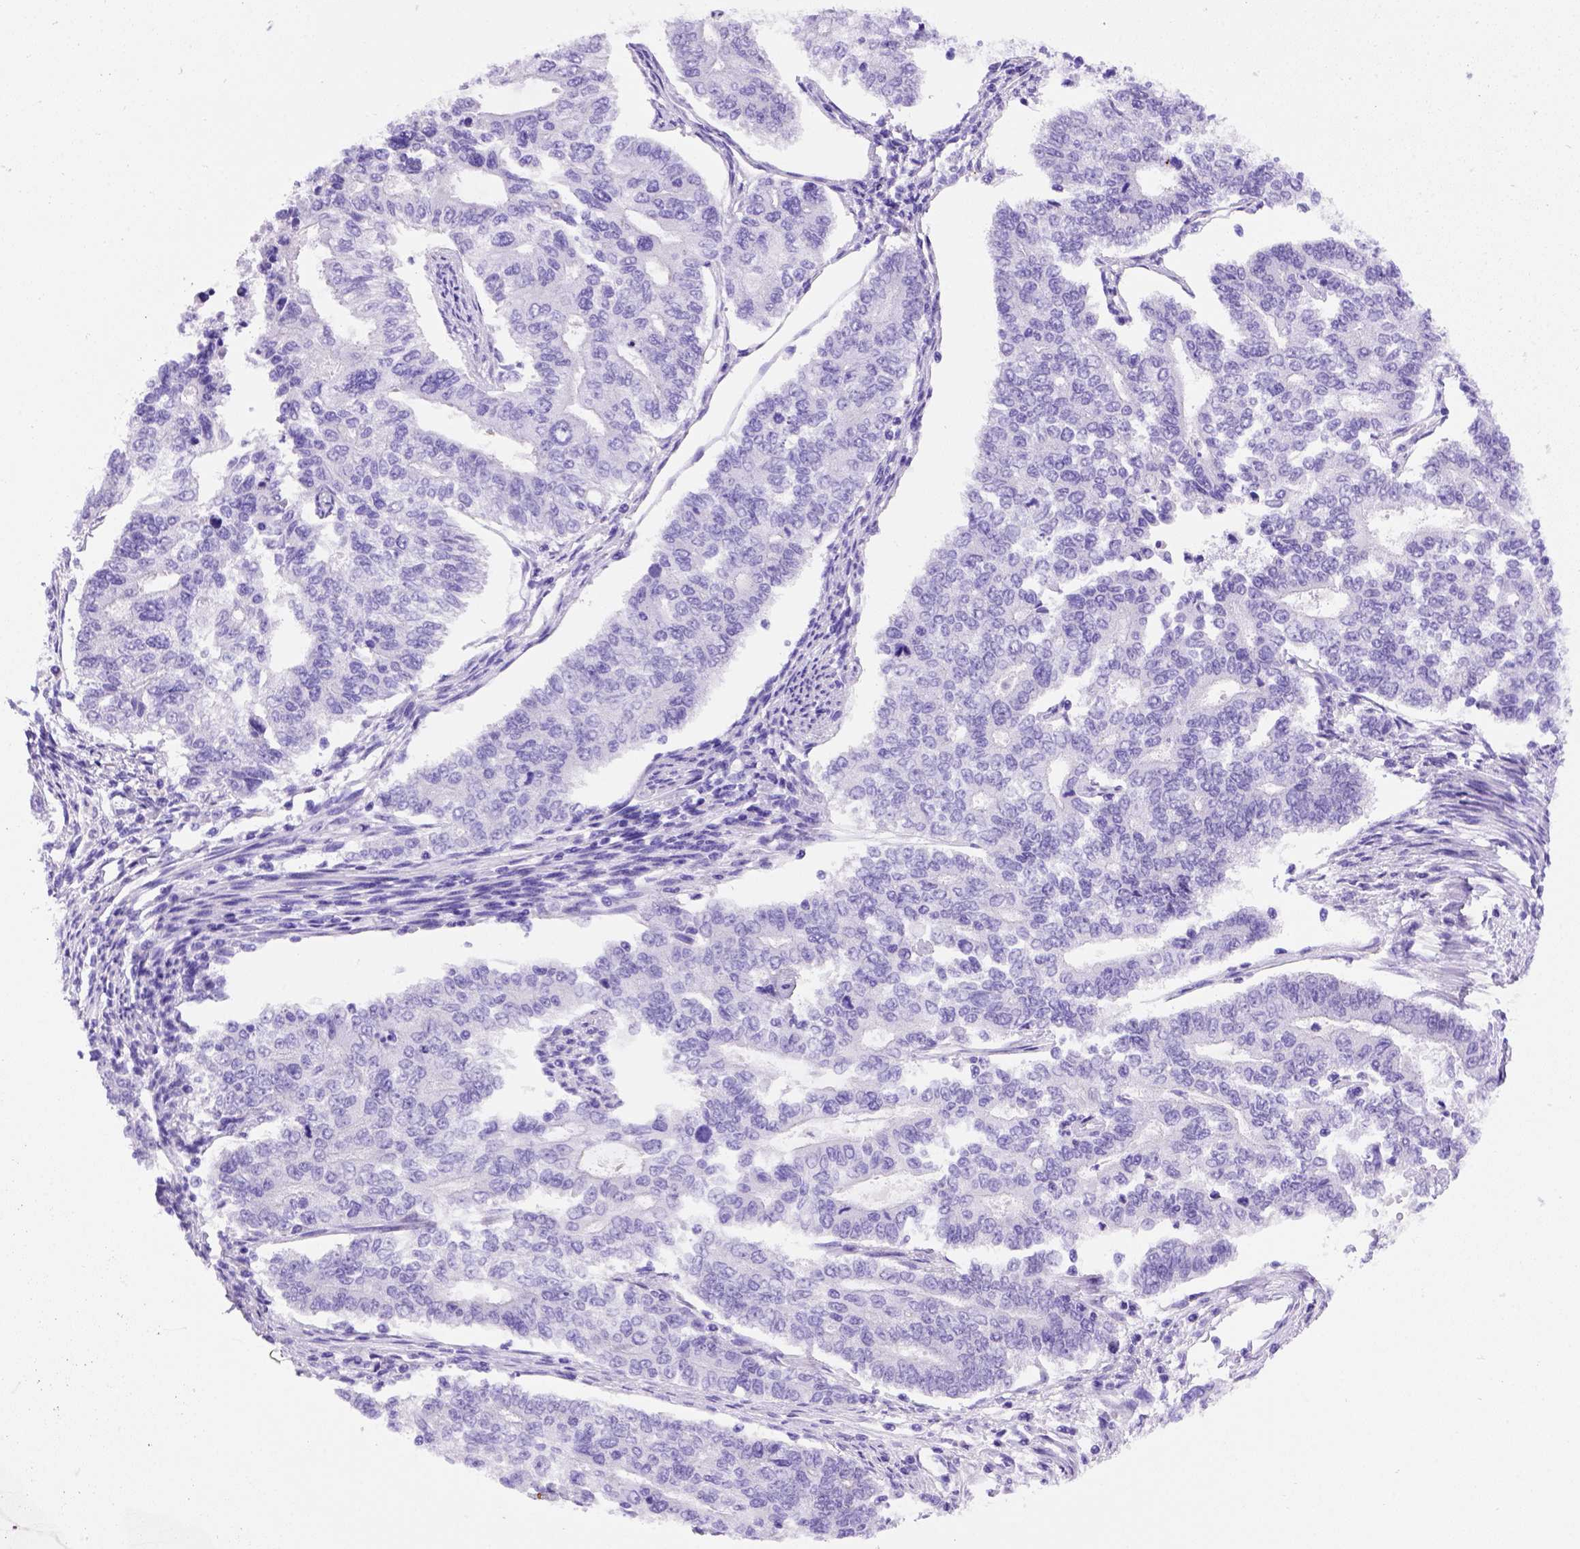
{"staining": {"intensity": "negative", "quantity": "none", "location": "none"}, "tissue": "endometrial cancer", "cell_type": "Tumor cells", "image_type": "cancer", "snomed": [{"axis": "morphology", "description": "Adenocarcinoma, NOS"}, {"axis": "topography", "description": "Uterus"}], "caption": "Tumor cells show no significant expression in adenocarcinoma (endometrial).", "gene": "FOXI1", "patient": {"sex": "female", "age": 59}}